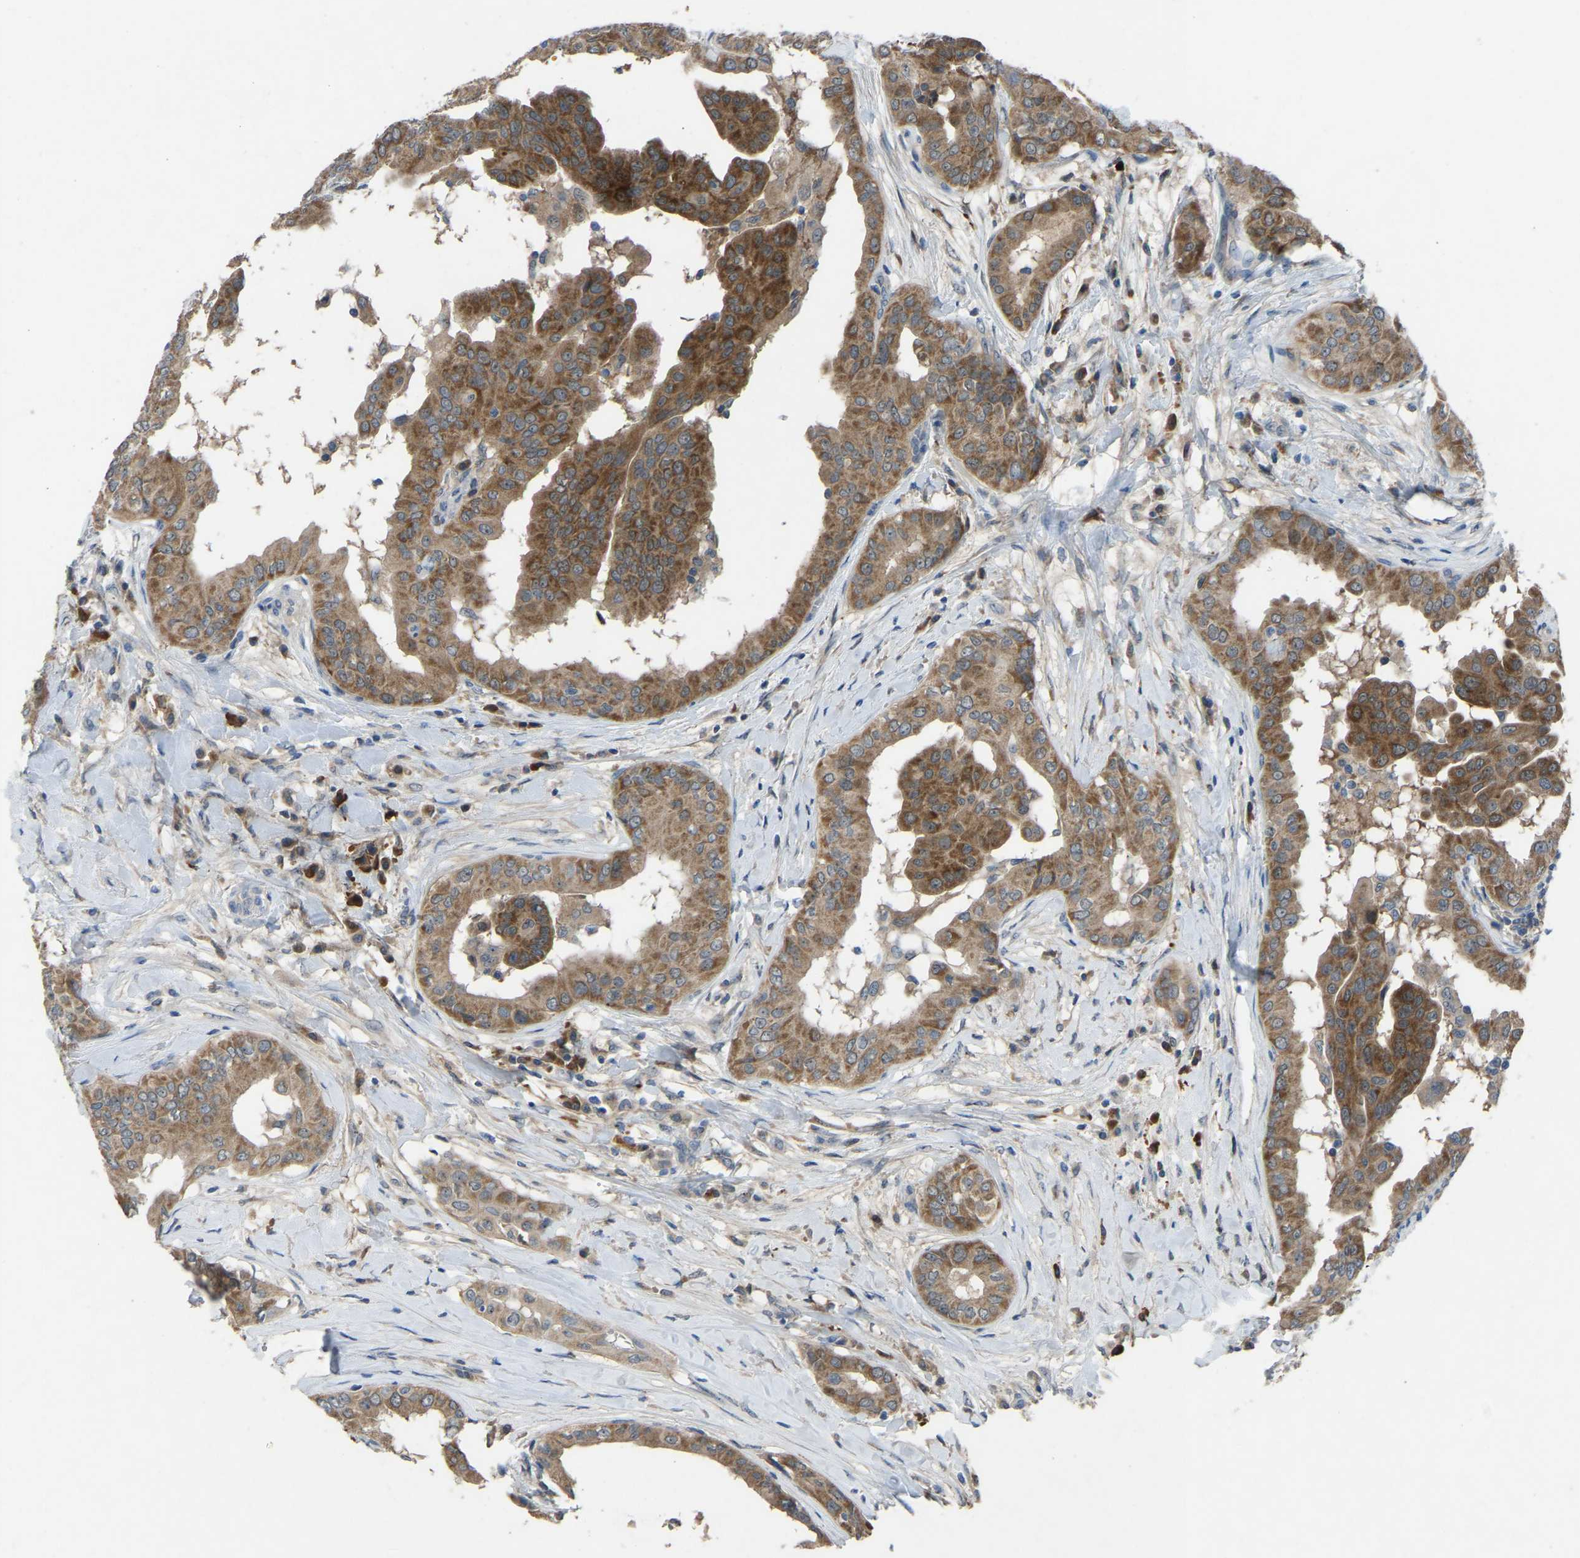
{"staining": {"intensity": "moderate", "quantity": ">75%", "location": "cytoplasmic/membranous"}, "tissue": "thyroid cancer", "cell_type": "Tumor cells", "image_type": "cancer", "snomed": [{"axis": "morphology", "description": "Papillary adenocarcinoma, NOS"}, {"axis": "topography", "description": "Thyroid gland"}], "caption": "High-power microscopy captured an immunohistochemistry (IHC) image of thyroid papillary adenocarcinoma, revealing moderate cytoplasmic/membranous staining in approximately >75% of tumor cells. (IHC, brightfield microscopy, high magnification).", "gene": "FHIT", "patient": {"sex": "male", "age": 33}}